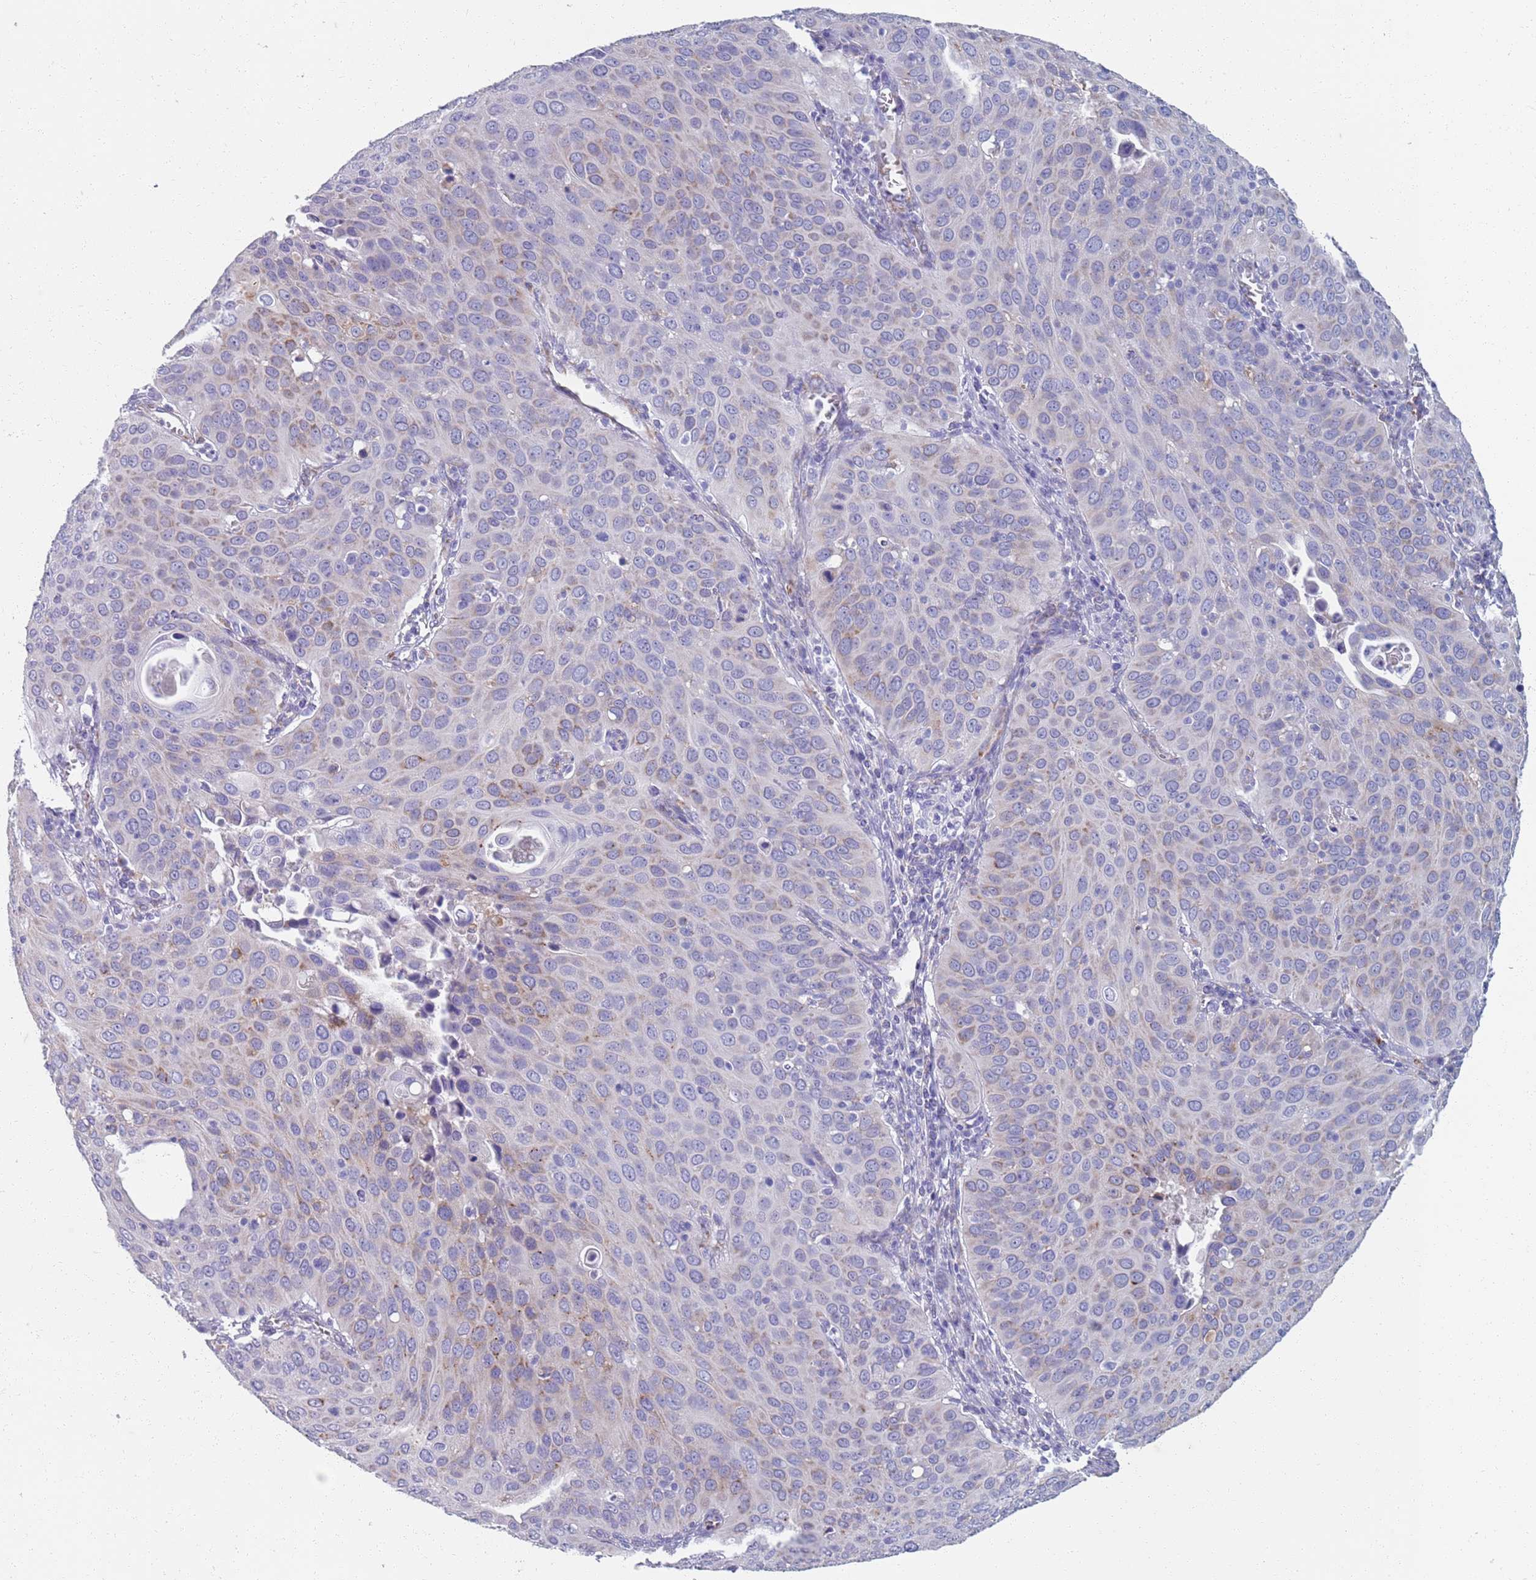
{"staining": {"intensity": "weak", "quantity": "<25%", "location": "cytoplasmic/membranous"}, "tissue": "cervical cancer", "cell_type": "Tumor cells", "image_type": "cancer", "snomed": [{"axis": "morphology", "description": "Squamous cell carcinoma, NOS"}, {"axis": "topography", "description": "Cervix"}], "caption": "There is no significant positivity in tumor cells of cervical cancer (squamous cell carcinoma).", "gene": "PLOD1", "patient": {"sex": "female", "age": 36}}